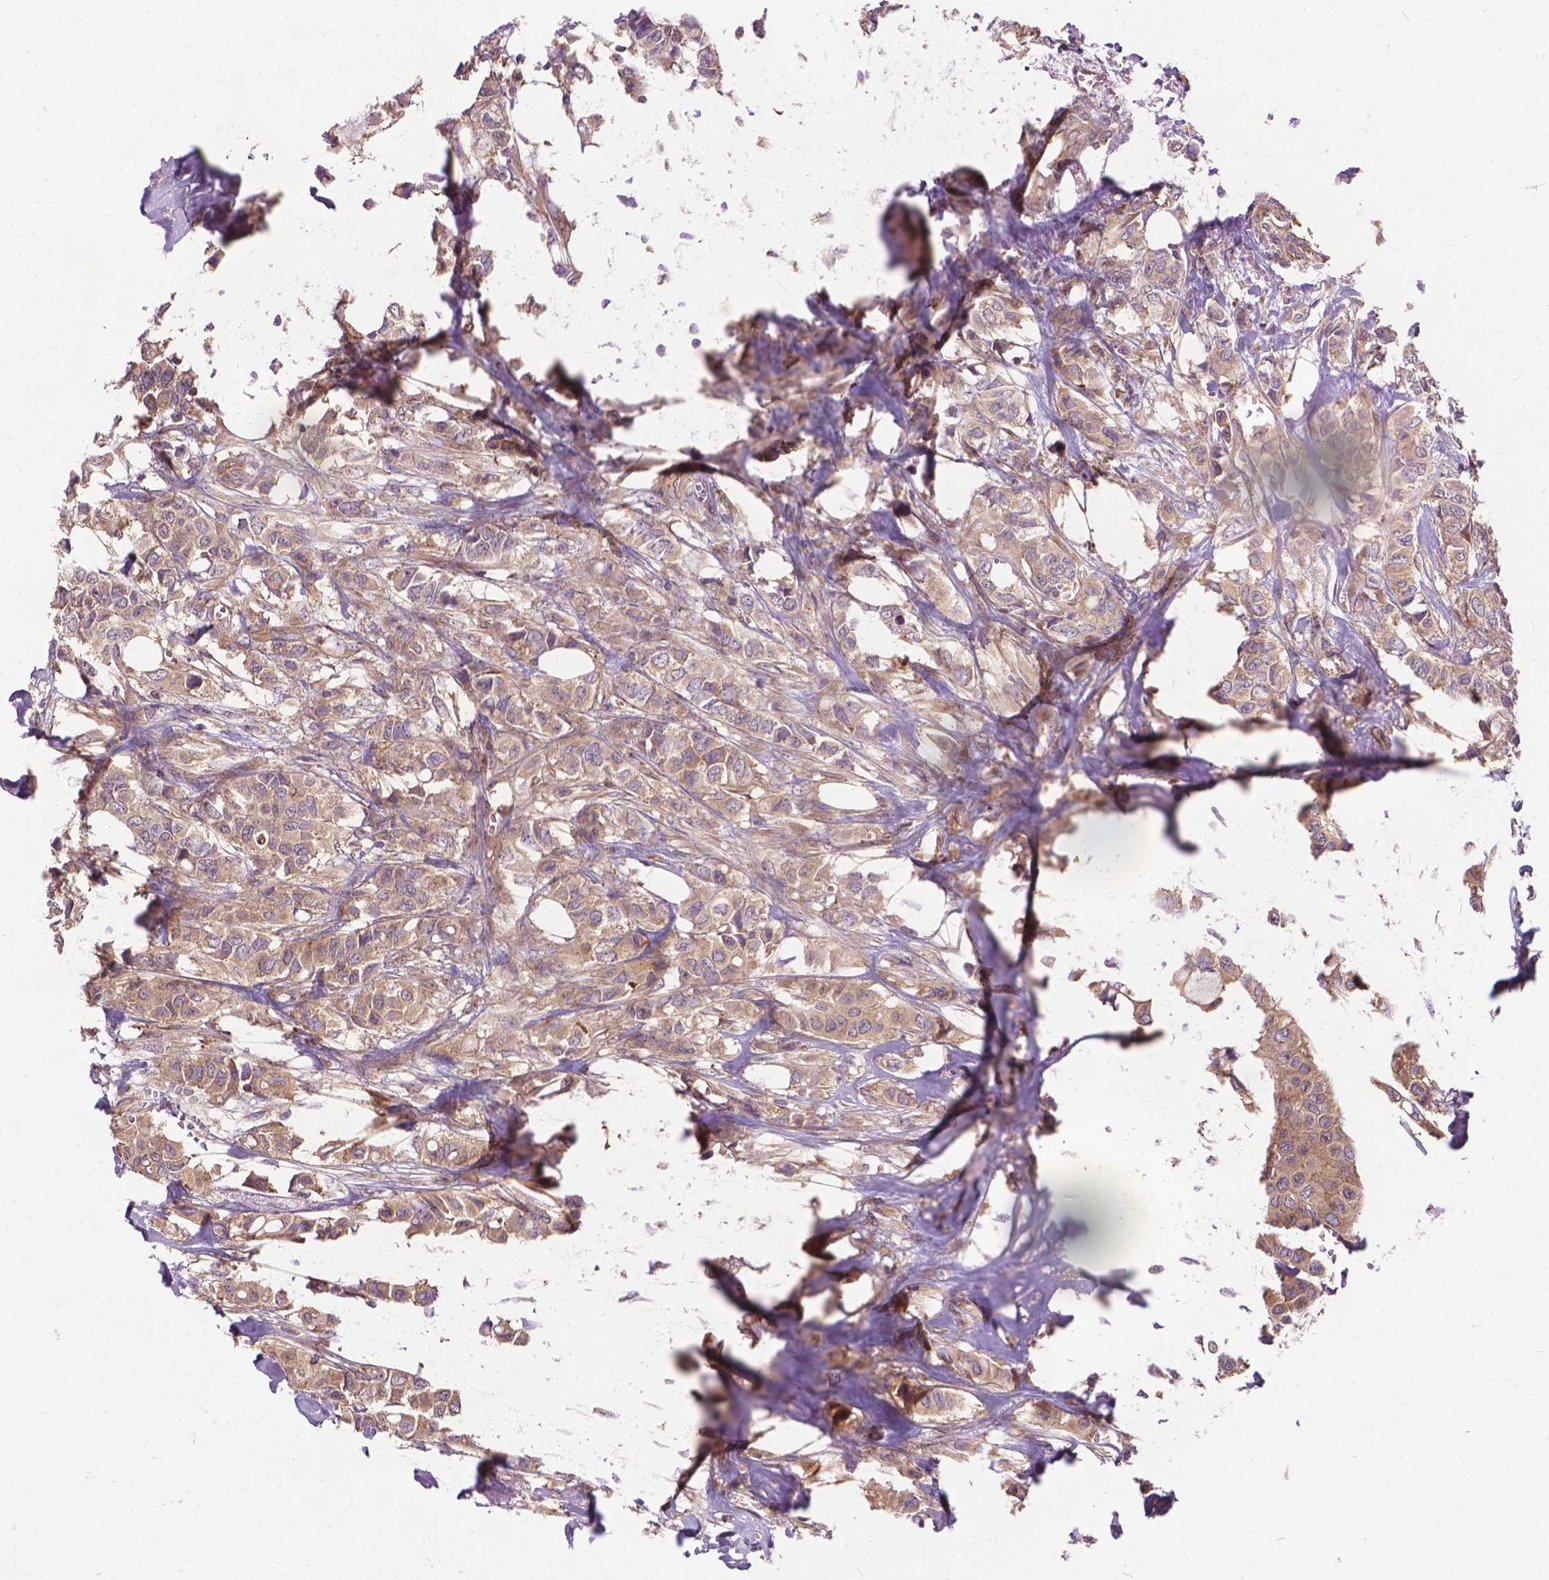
{"staining": {"intensity": "weak", "quantity": "25%-75%", "location": "cytoplasmic/membranous"}, "tissue": "breast cancer", "cell_type": "Tumor cells", "image_type": "cancer", "snomed": [{"axis": "morphology", "description": "Duct carcinoma"}, {"axis": "topography", "description": "Breast"}], "caption": "Breast intraductal carcinoma stained for a protein demonstrates weak cytoplasmic/membranous positivity in tumor cells.", "gene": "MZT1", "patient": {"sex": "female", "age": 85}}